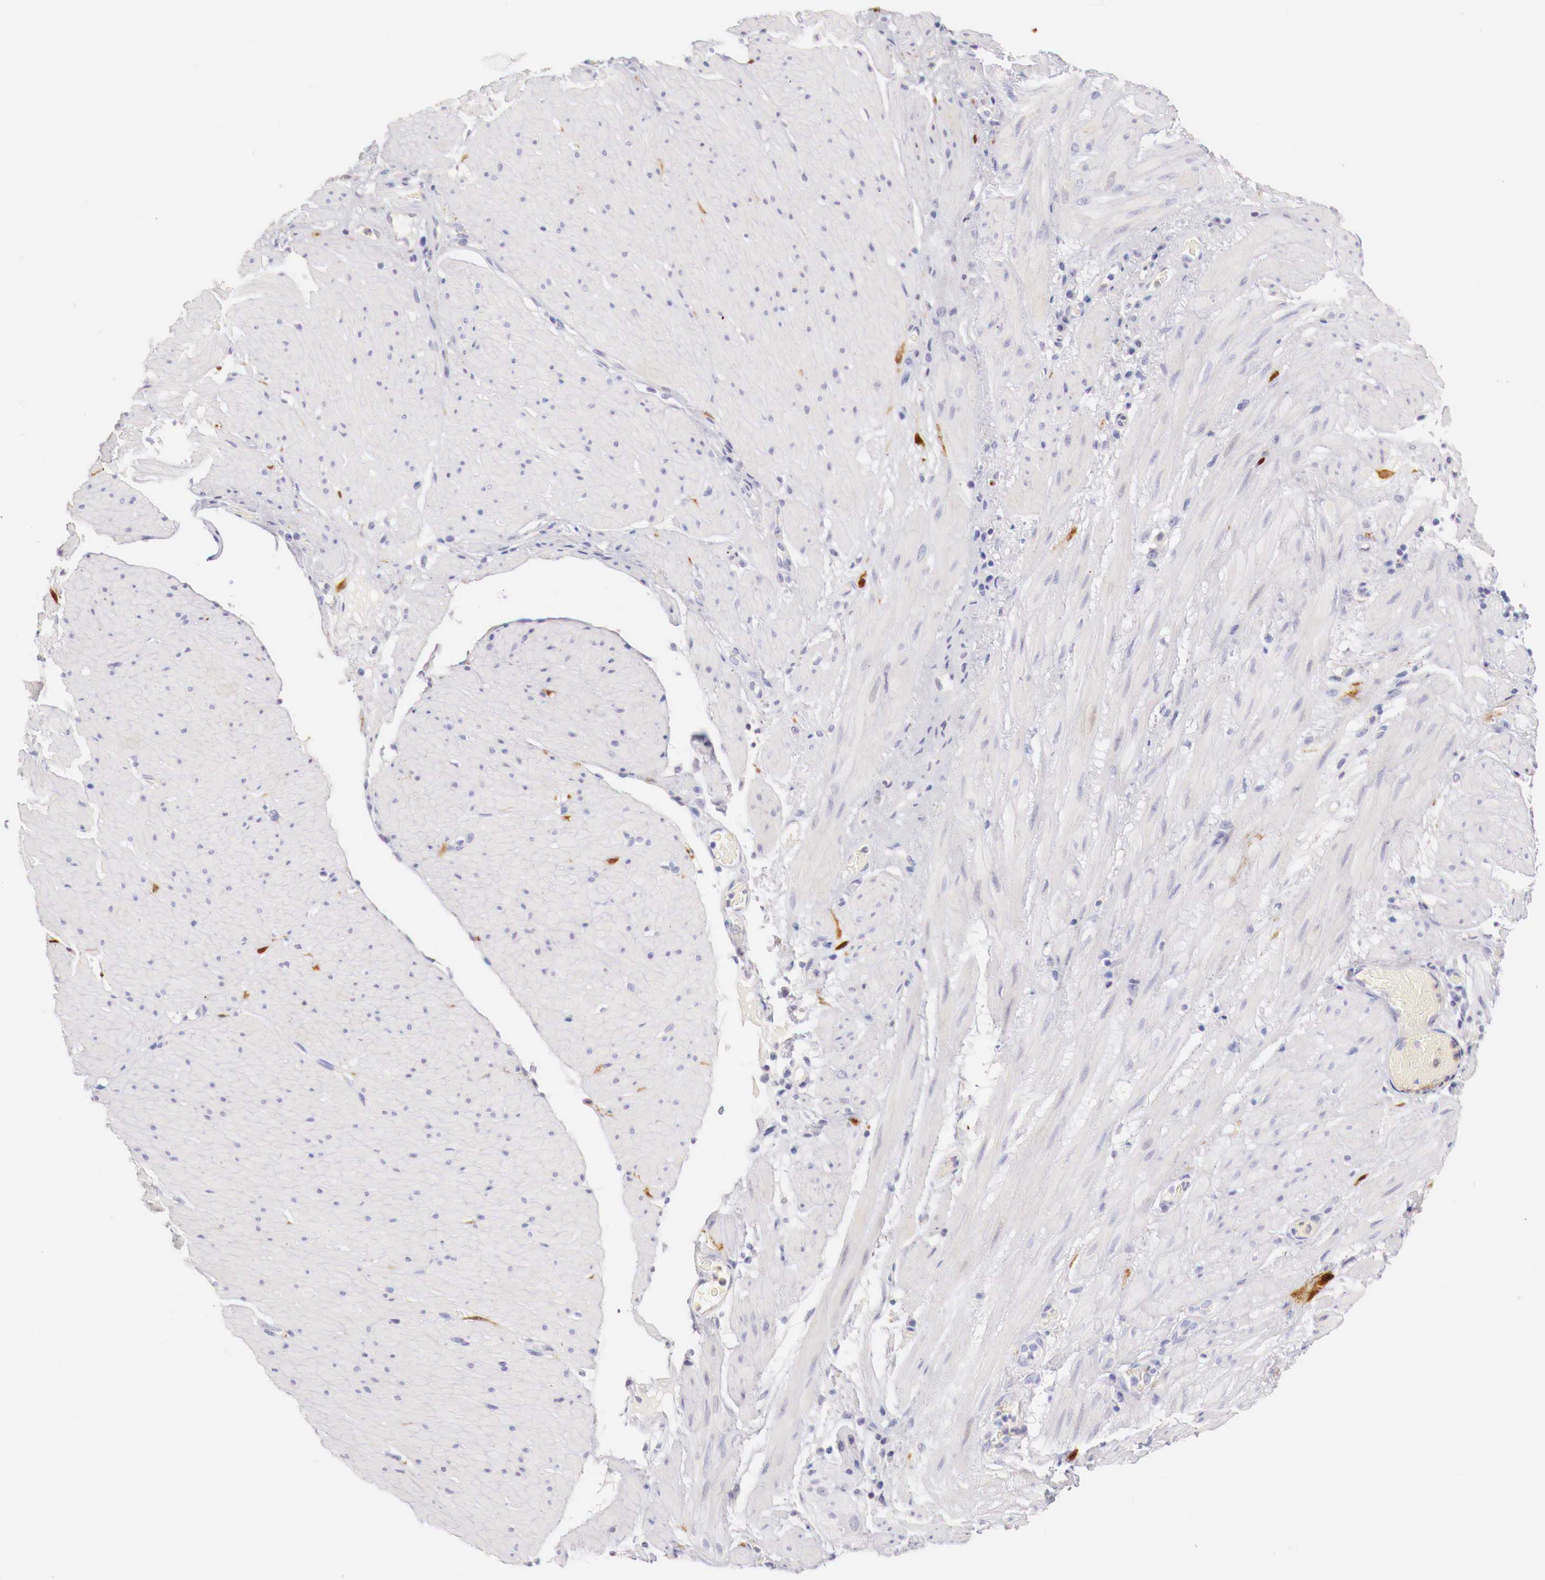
{"staining": {"intensity": "negative", "quantity": "none", "location": "none"}, "tissue": "stomach cancer", "cell_type": "Tumor cells", "image_type": "cancer", "snomed": [{"axis": "morphology", "description": "Adenocarcinoma, NOS"}, {"axis": "topography", "description": "Stomach, lower"}], "caption": "Tumor cells show no significant protein staining in stomach adenocarcinoma.", "gene": "ITIH6", "patient": {"sex": "male", "age": 88}}